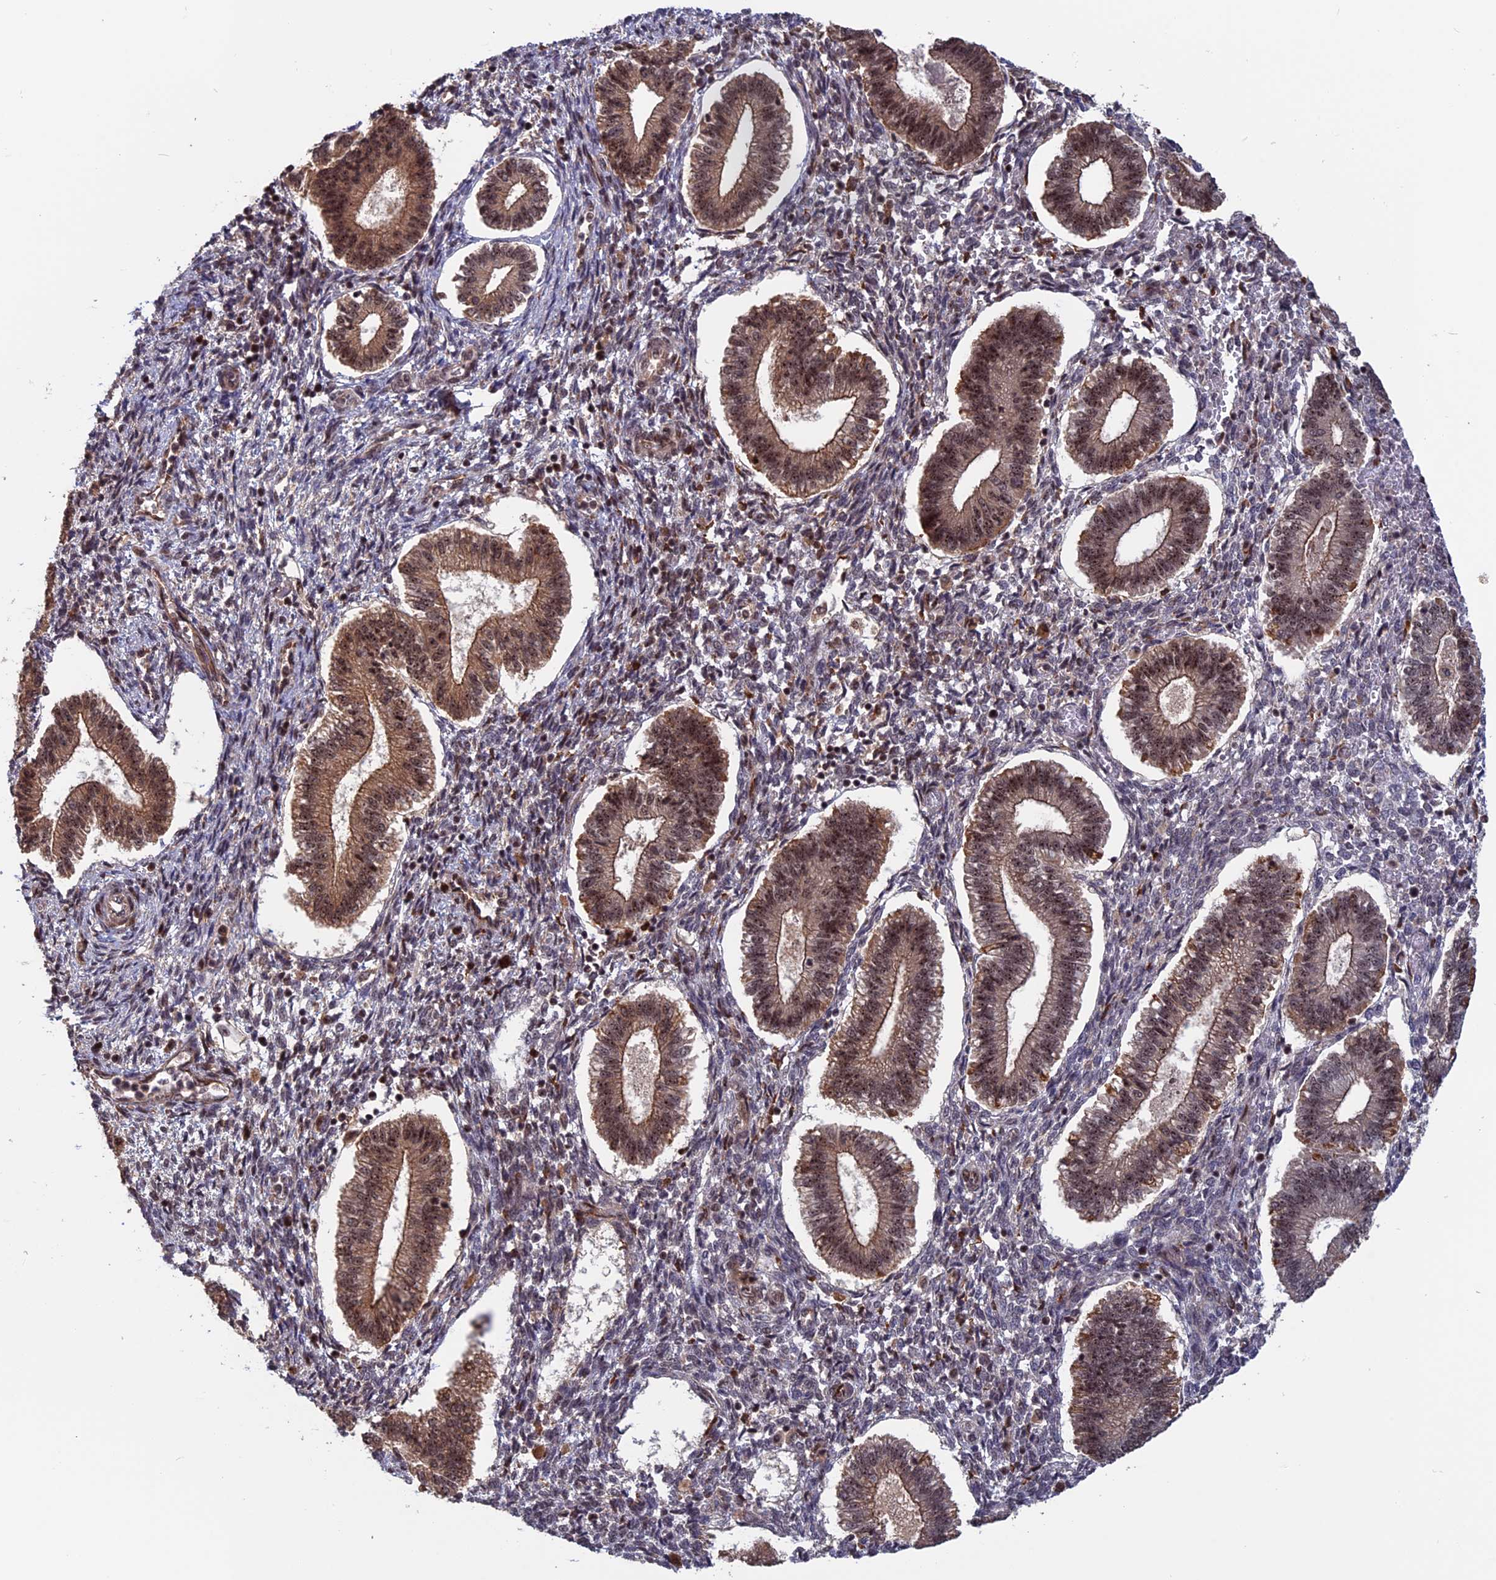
{"staining": {"intensity": "moderate", "quantity": "25%-75%", "location": "nuclear"}, "tissue": "endometrium", "cell_type": "Cells in endometrial stroma", "image_type": "normal", "snomed": [{"axis": "morphology", "description": "Normal tissue, NOS"}, {"axis": "topography", "description": "Endometrium"}], "caption": "Protein expression analysis of unremarkable human endometrium reveals moderate nuclear expression in approximately 25%-75% of cells in endometrial stroma. (DAB = brown stain, brightfield microscopy at high magnification).", "gene": "CACTIN", "patient": {"sex": "female", "age": 25}}